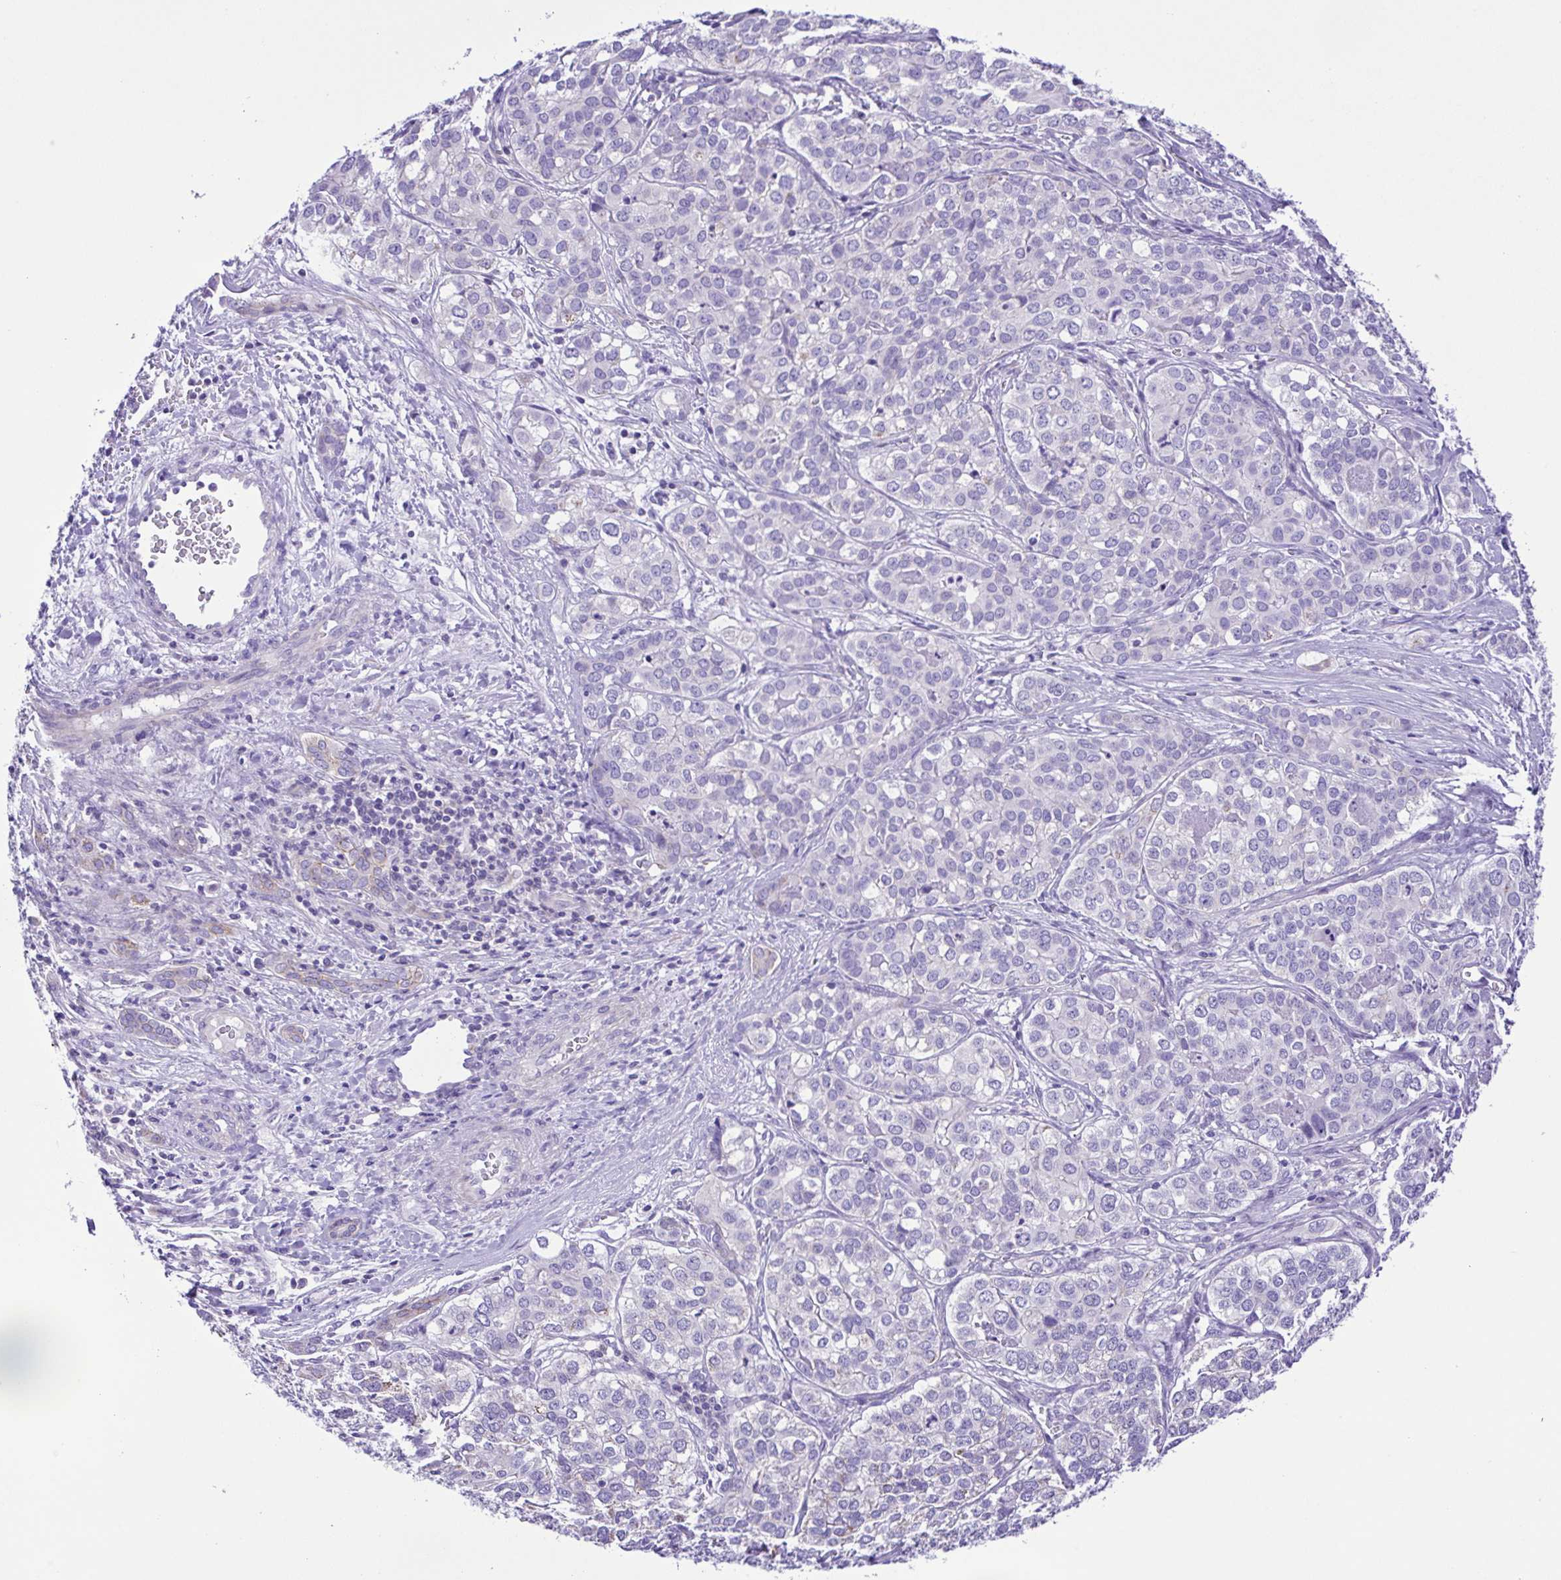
{"staining": {"intensity": "negative", "quantity": "none", "location": "none"}, "tissue": "liver cancer", "cell_type": "Tumor cells", "image_type": "cancer", "snomed": [{"axis": "morphology", "description": "Cholangiocarcinoma"}, {"axis": "topography", "description": "Liver"}], "caption": "Immunohistochemistry (IHC) of human liver cancer shows no expression in tumor cells.", "gene": "ISM2", "patient": {"sex": "male", "age": 56}}